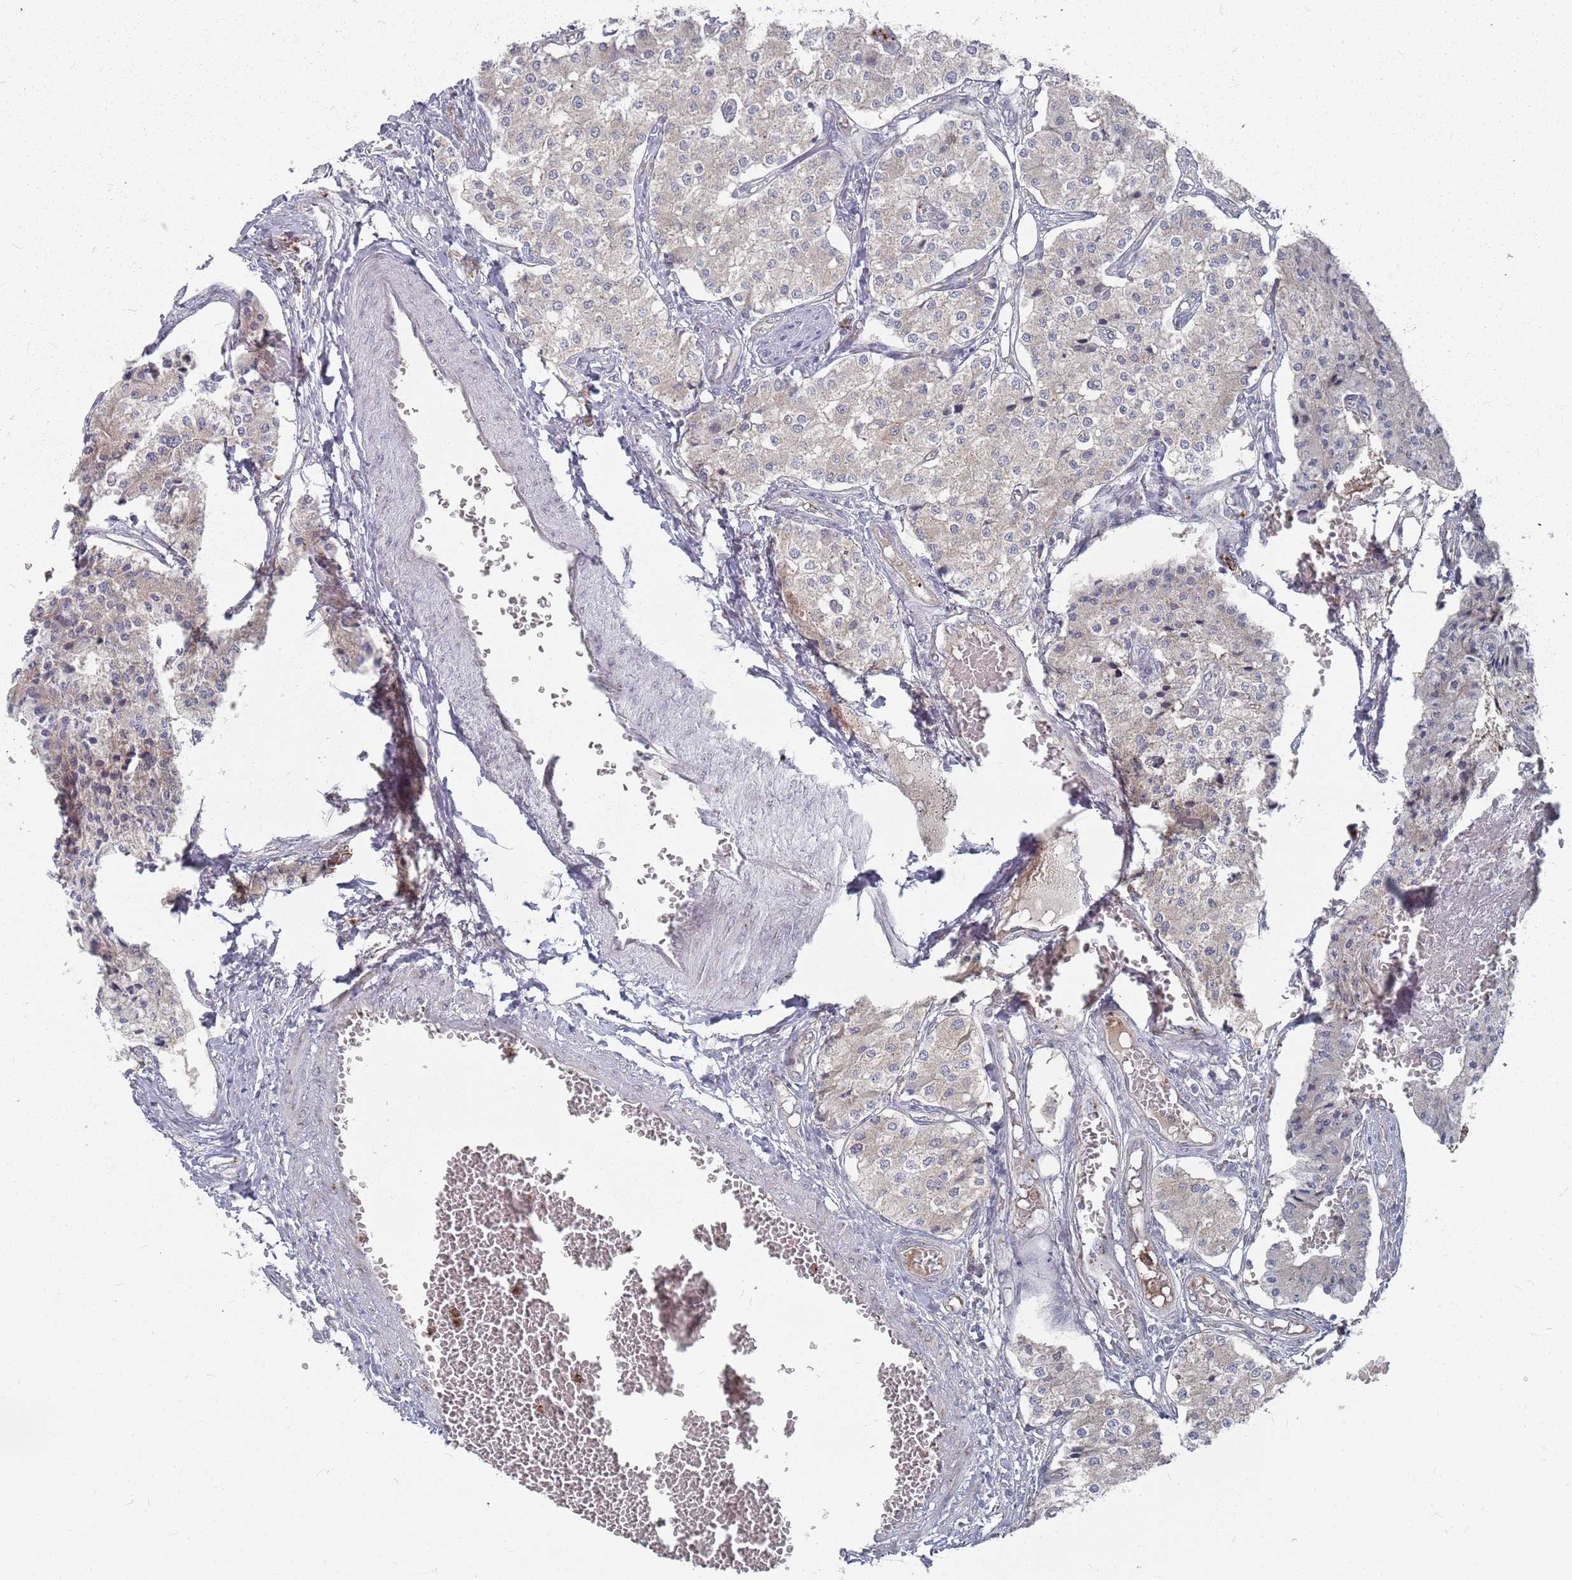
{"staining": {"intensity": "negative", "quantity": "none", "location": "none"}, "tissue": "carcinoid", "cell_type": "Tumor cells", "image_type": "cancer", "snomed": [{"axis": "morphology", "description": "Carcinoid, malignant, NOS"}, {"axis": "topography", "description": "Colon"}], "caption": "There is no significant expression in tumor cells of carcinoid. (Brightfield microscopy of DAB (3,3'-diaminobenzidine) immunohistochemistry at high magnification).", "gene": "FMO4", "patient": {"sex": "female", "age": 52}}